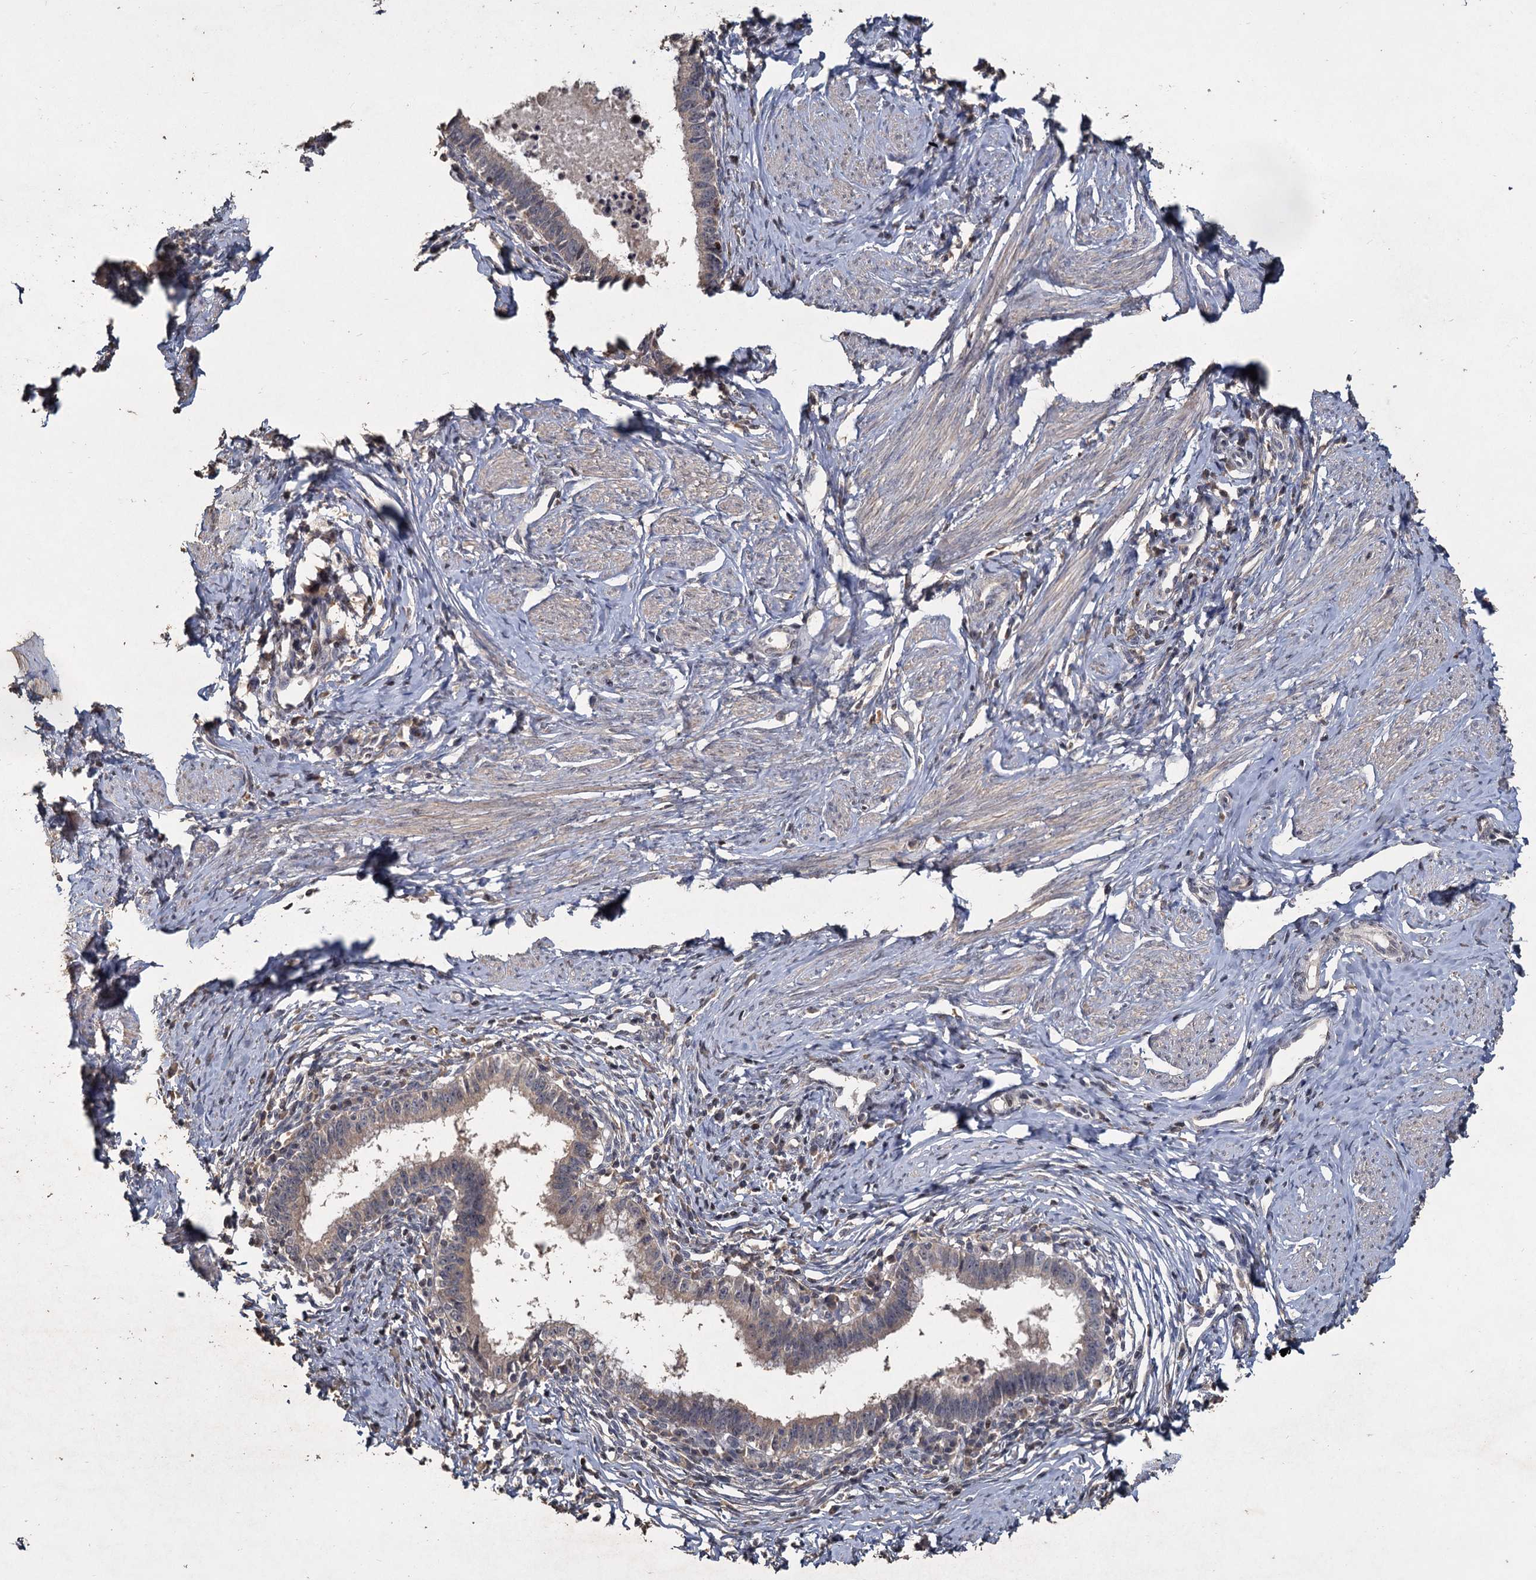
{"staining": {"intensity": "weak", "quantity": "<25%", "location": "cytoplasmic/membranous"}, "tissue": "cervical cancer", "cell_type": "Tumor cells", "image_type": "cancer", "snomed": [{"axis": "morphology", "description": "Adenocarcinoma, NOS"}, {"axis": "topography", "description": "Cervix"}], "caption": "Protein analysis of cervical adenocarcinoma displays no significant staining in tumor cells. Brightfield microscopy of immunohistochemistry (IHC) stained with DAB (brown) and hematoxylin (blue), captured at high magnification.", "gene": "CCDC61", "patient": {"sex": "female", "age": 36}}